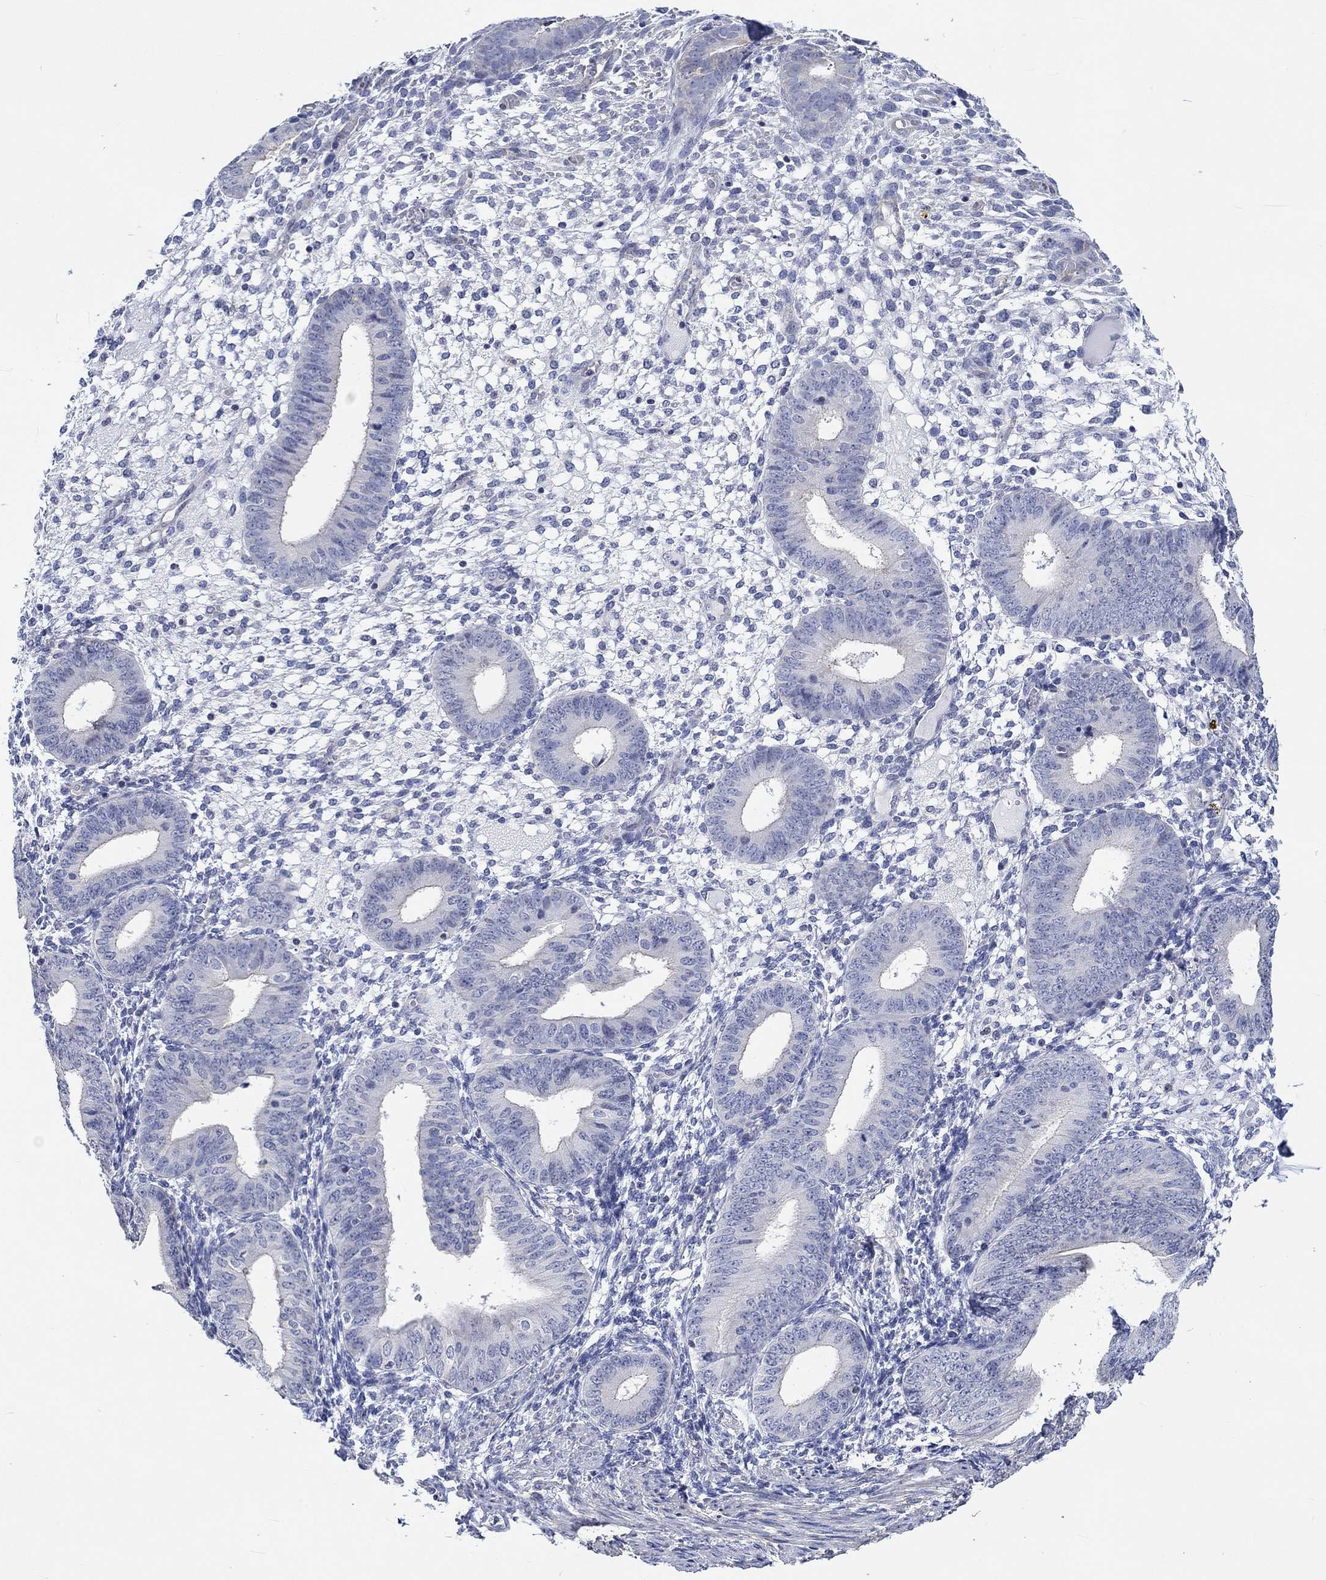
{"staining": {"intensity": "negative", "quantity": "none", "location": "none"}, "tissue": "endometrium", "cell_type": "Cells in endometrial stroma", "image_type": "normal", "snomed": [{"axis": "morphology", "description": "Normal tissue, NOS"}, {"axis": "topography", "description": "Endometrium"}], "caption": "Immunohistochemical staining of unremarkable human endometrium displays no significant staining in cells in endometrial stroma. (DAB (3,3'-diaminobenzidine) immunohistochemistry, high magnification).", "gene": "AGRP", "patient": {"sex": "female", "age": 39}}